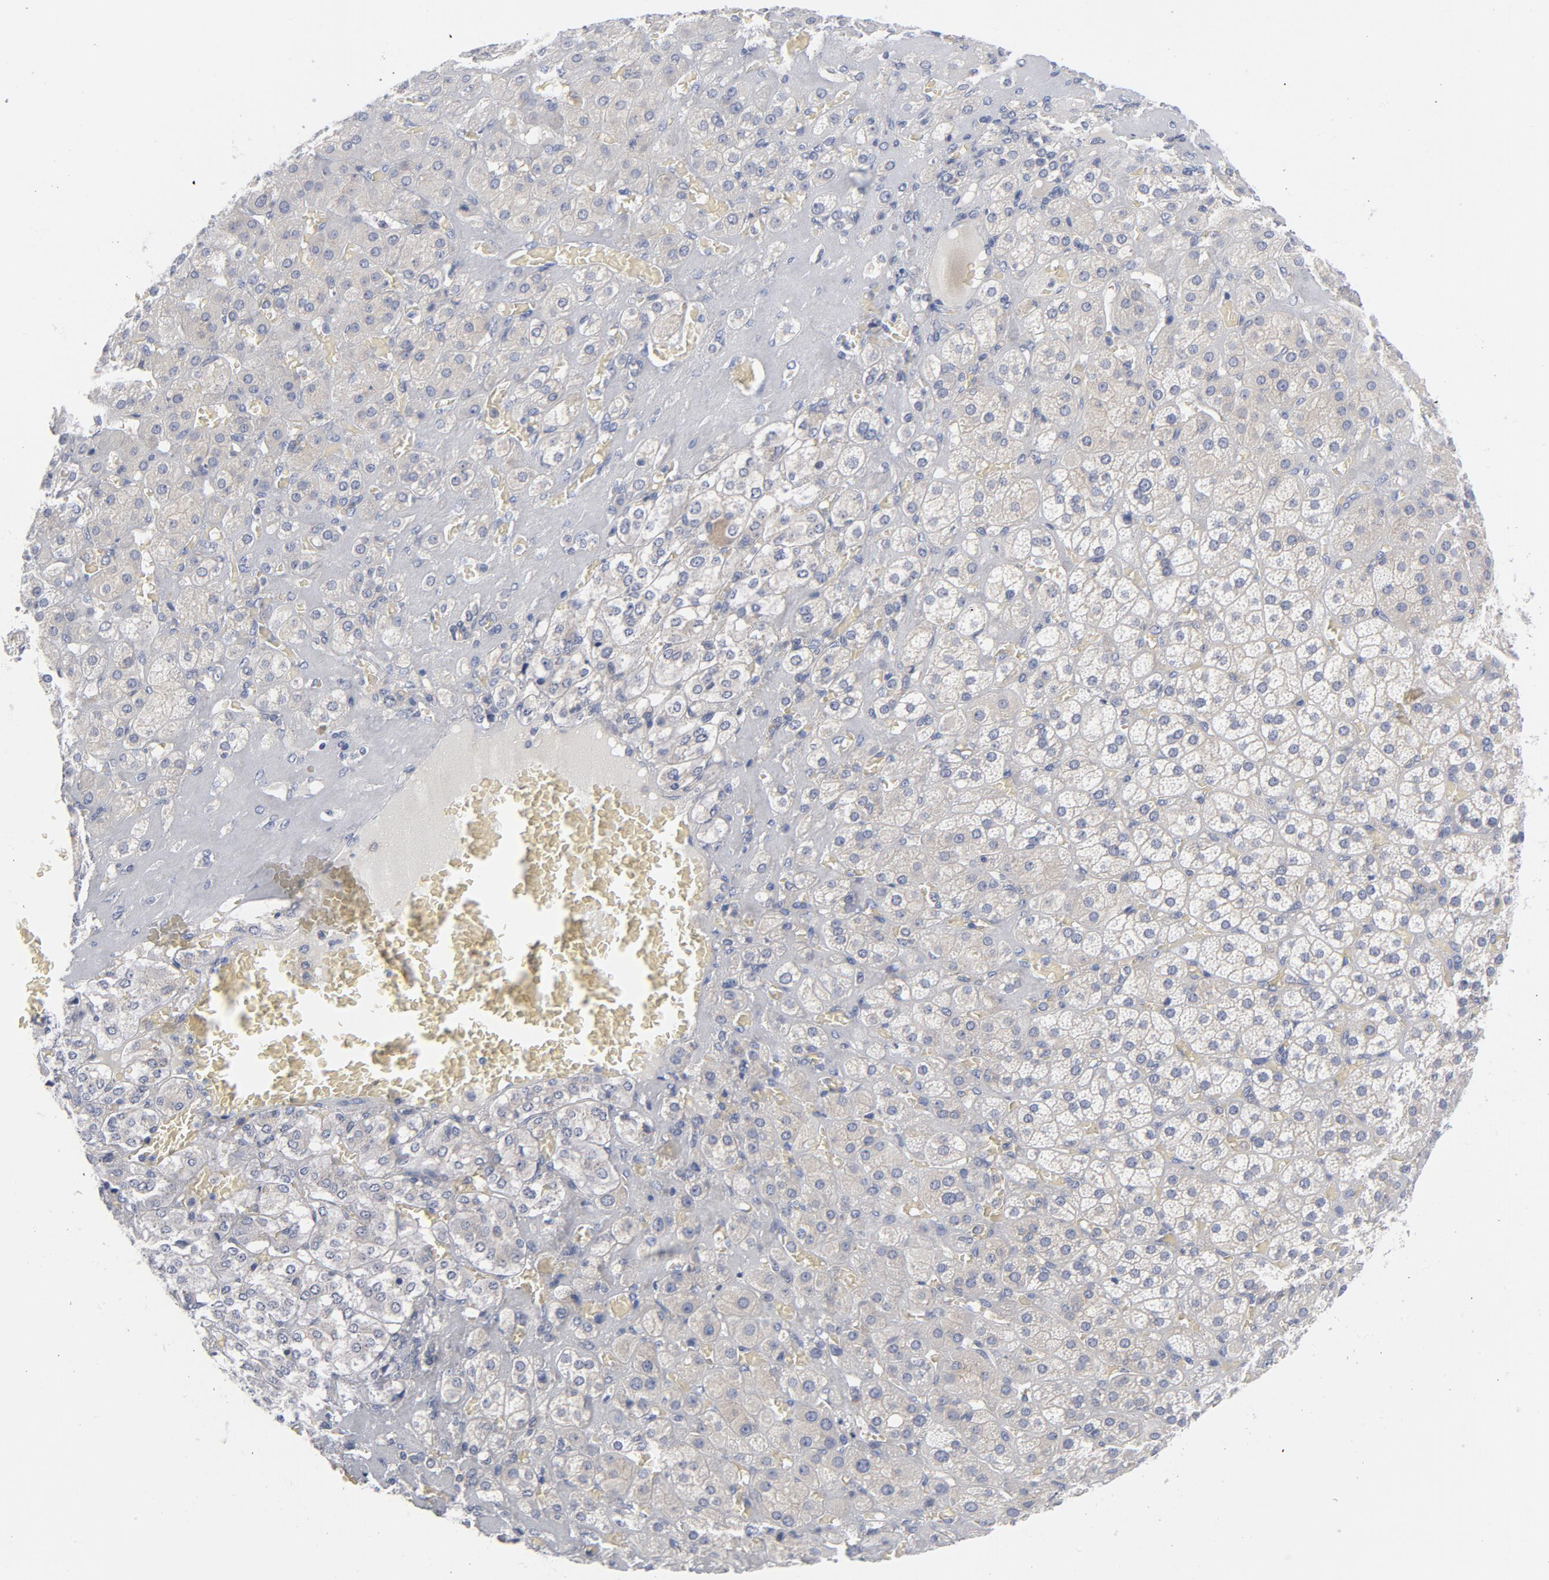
{"staining": {"intensity": "negative", "quantity": "none", "location": "none"}, "tissue": "adrenal gland", "cell_type": "Glandular cells", "image_type": "normal", "snomed": [{"axis": "morphology", "description": "Normal tissue, NOS"}, {"axis": "topography", "description": "Adrenal gland"}], "caption": "Immunohistochemistry micrograph of unremarkable adrenal gland: human adrenal gland stained with DAB demonstrates no significant protein staining in glandular cells. Brightfield microscopy of IHC stained with DAB (3,3'-diaminobenzidine) (brown) and hematoxylin (blue), captured at high magnification.", "gene": "CD86", "patient": {"sex": "female", "age": 71}}